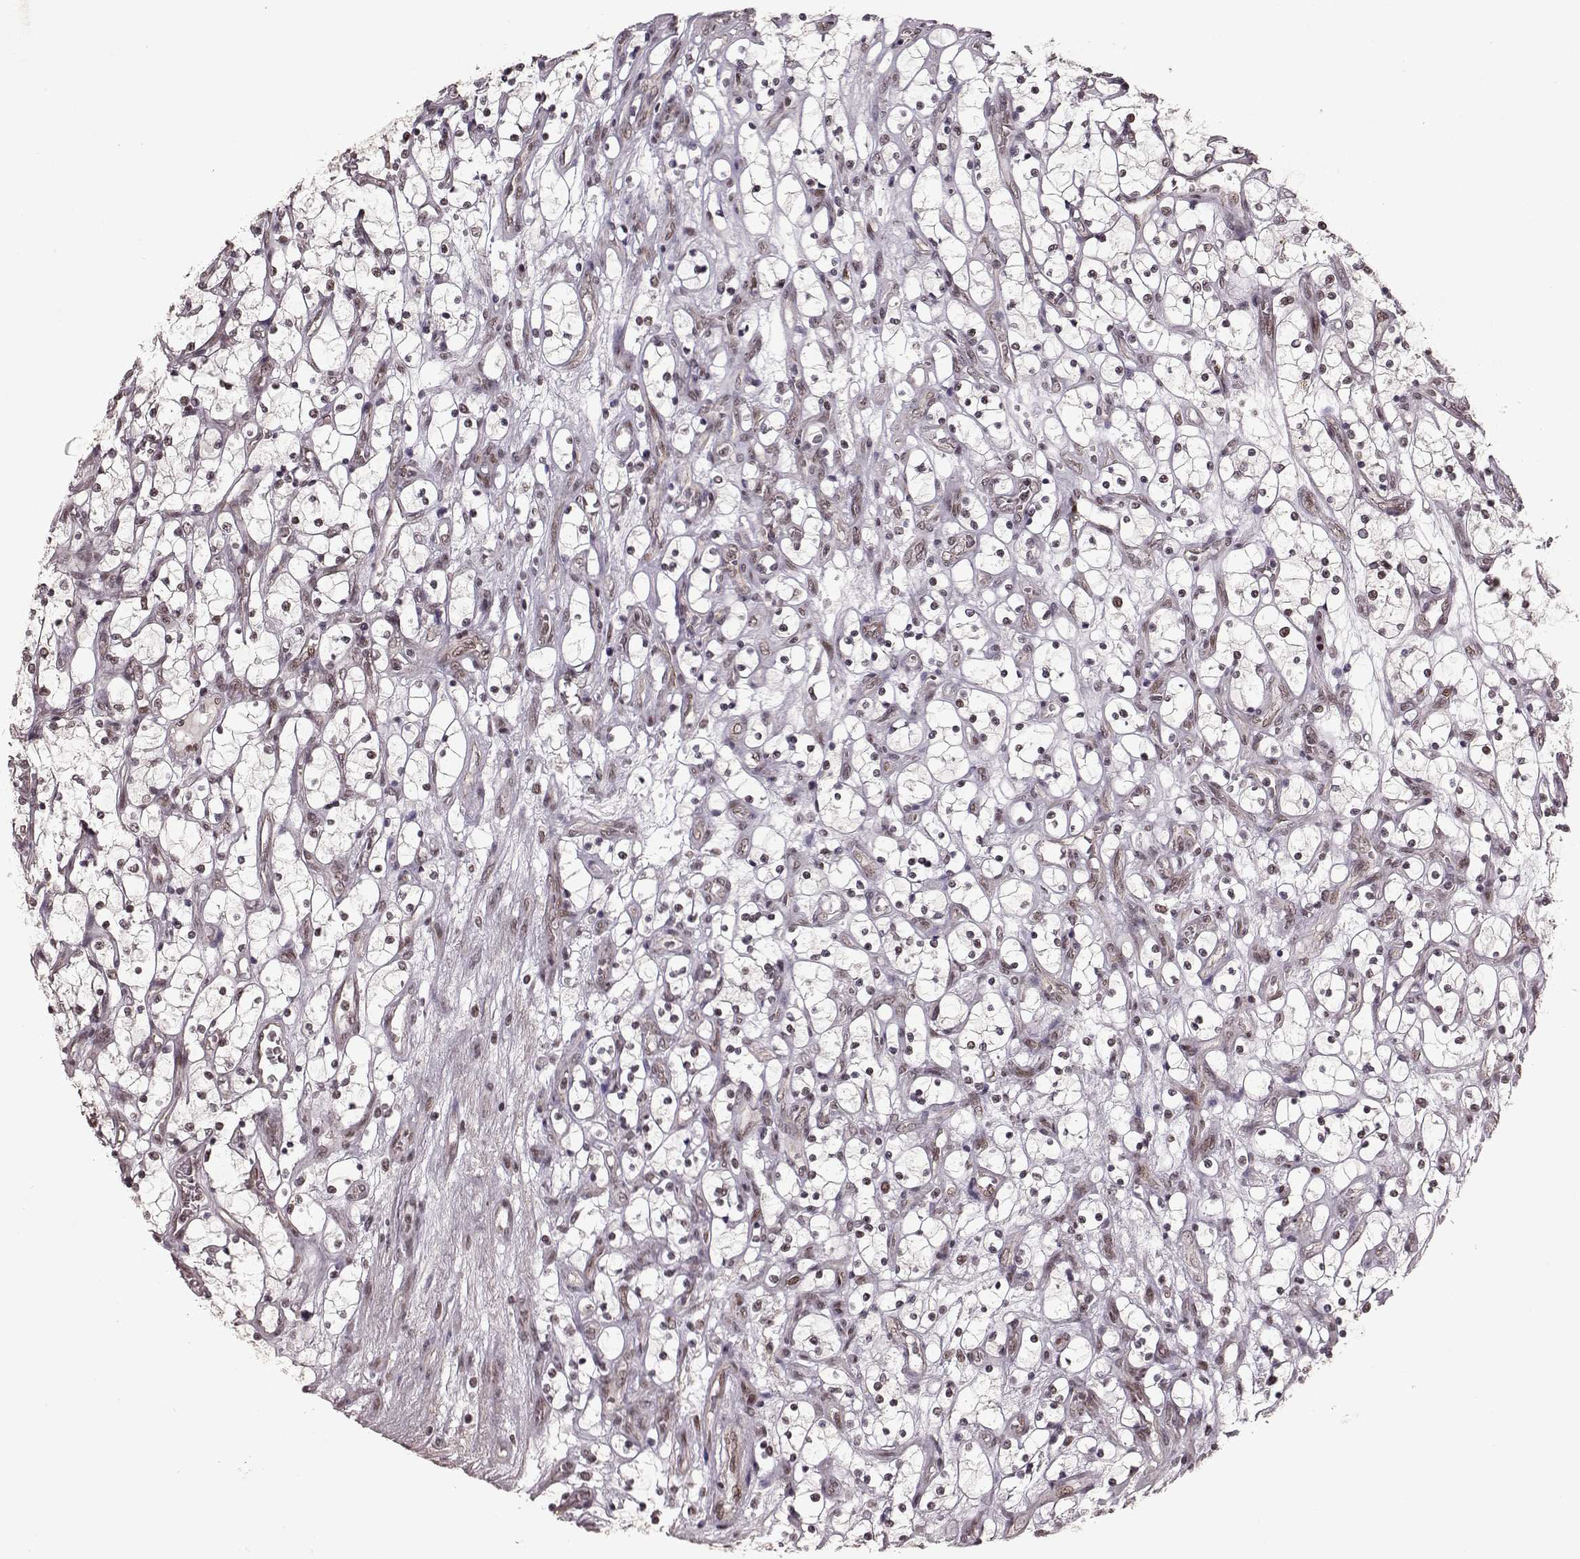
{"staining": {"intensity": "weak", "quantity": "25%-75%", "location": "nuclear"}, "tissue": "renal cancer", "cell_type": "Tumor cells", "image_type": "cancer", "snomed": [{"axis": "morphology", "description": "Adenocarcinoma, NOS"}, {"axis": "topography", "description": "Kidney"}], "caption": "Tumor cells exhibit low levels of weak nuclear staining in about 25%-75% of cells in human adenocarcinoma (renal). The staining was performed using DAB to visualize the protein expression in brown, while the nuclei were stained in blue with hematoxylin (Magnification: 20x).", "gene": "RRAGD", "patient": {"sex": "female", "age": 69}}